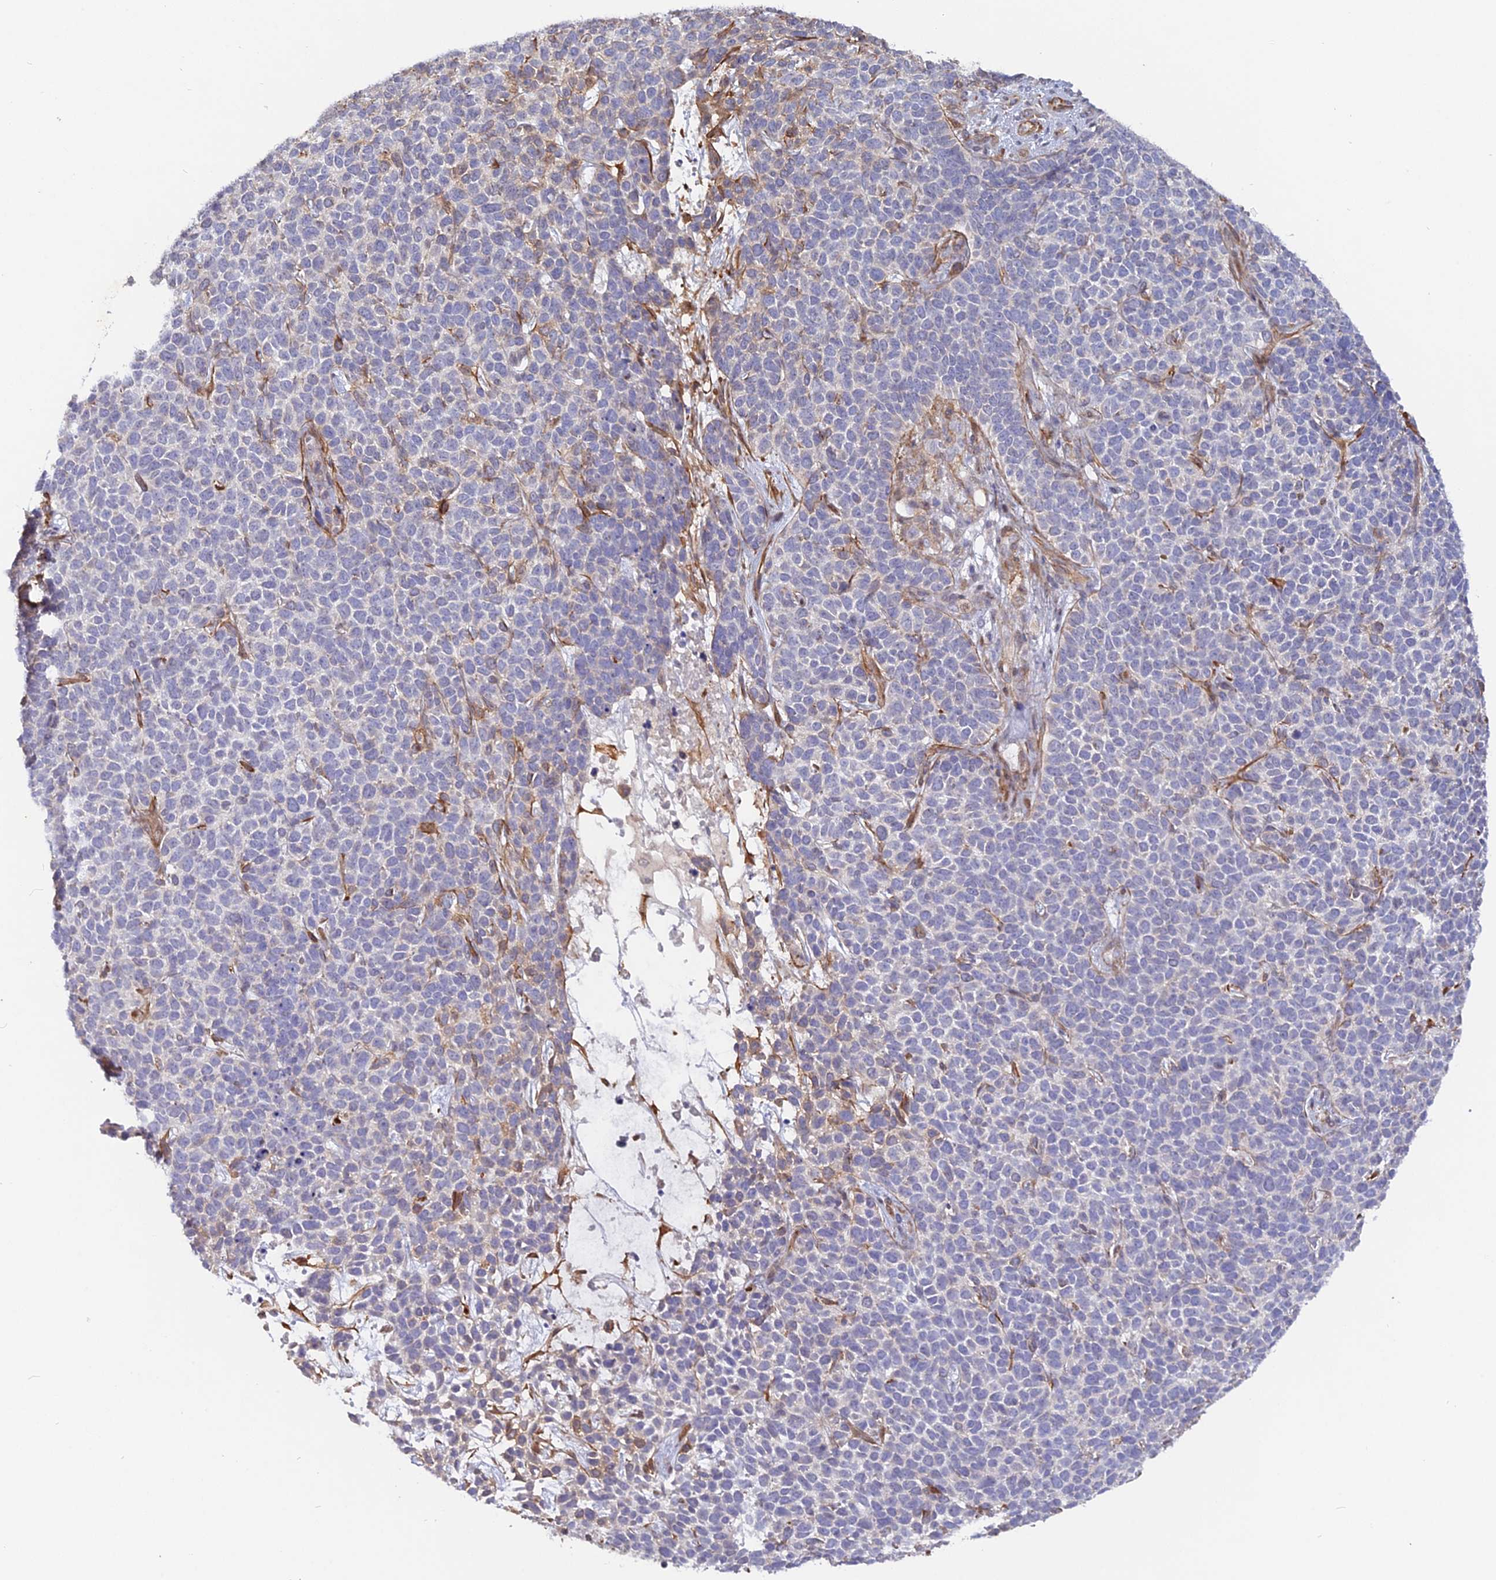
{"staining": {"intensity": "negative", "quantity": "none", "location": "none"}, "tissue": "skin cancer", "cell_type": "Tumor cells", "image_type": "cancer", "snomed": [{"axis": "morphology", "description": "Basal cell carcinoma"}, {"axis": "topography", "description": "Skin"}], "caption": "Immunohistochemistry image of basal cell carcinoma (skin) stained for a protein (brown), which displays no expression in tumor cells.", "gene": "CCDC154", "patient": {"sex": "female", "age": 84}}